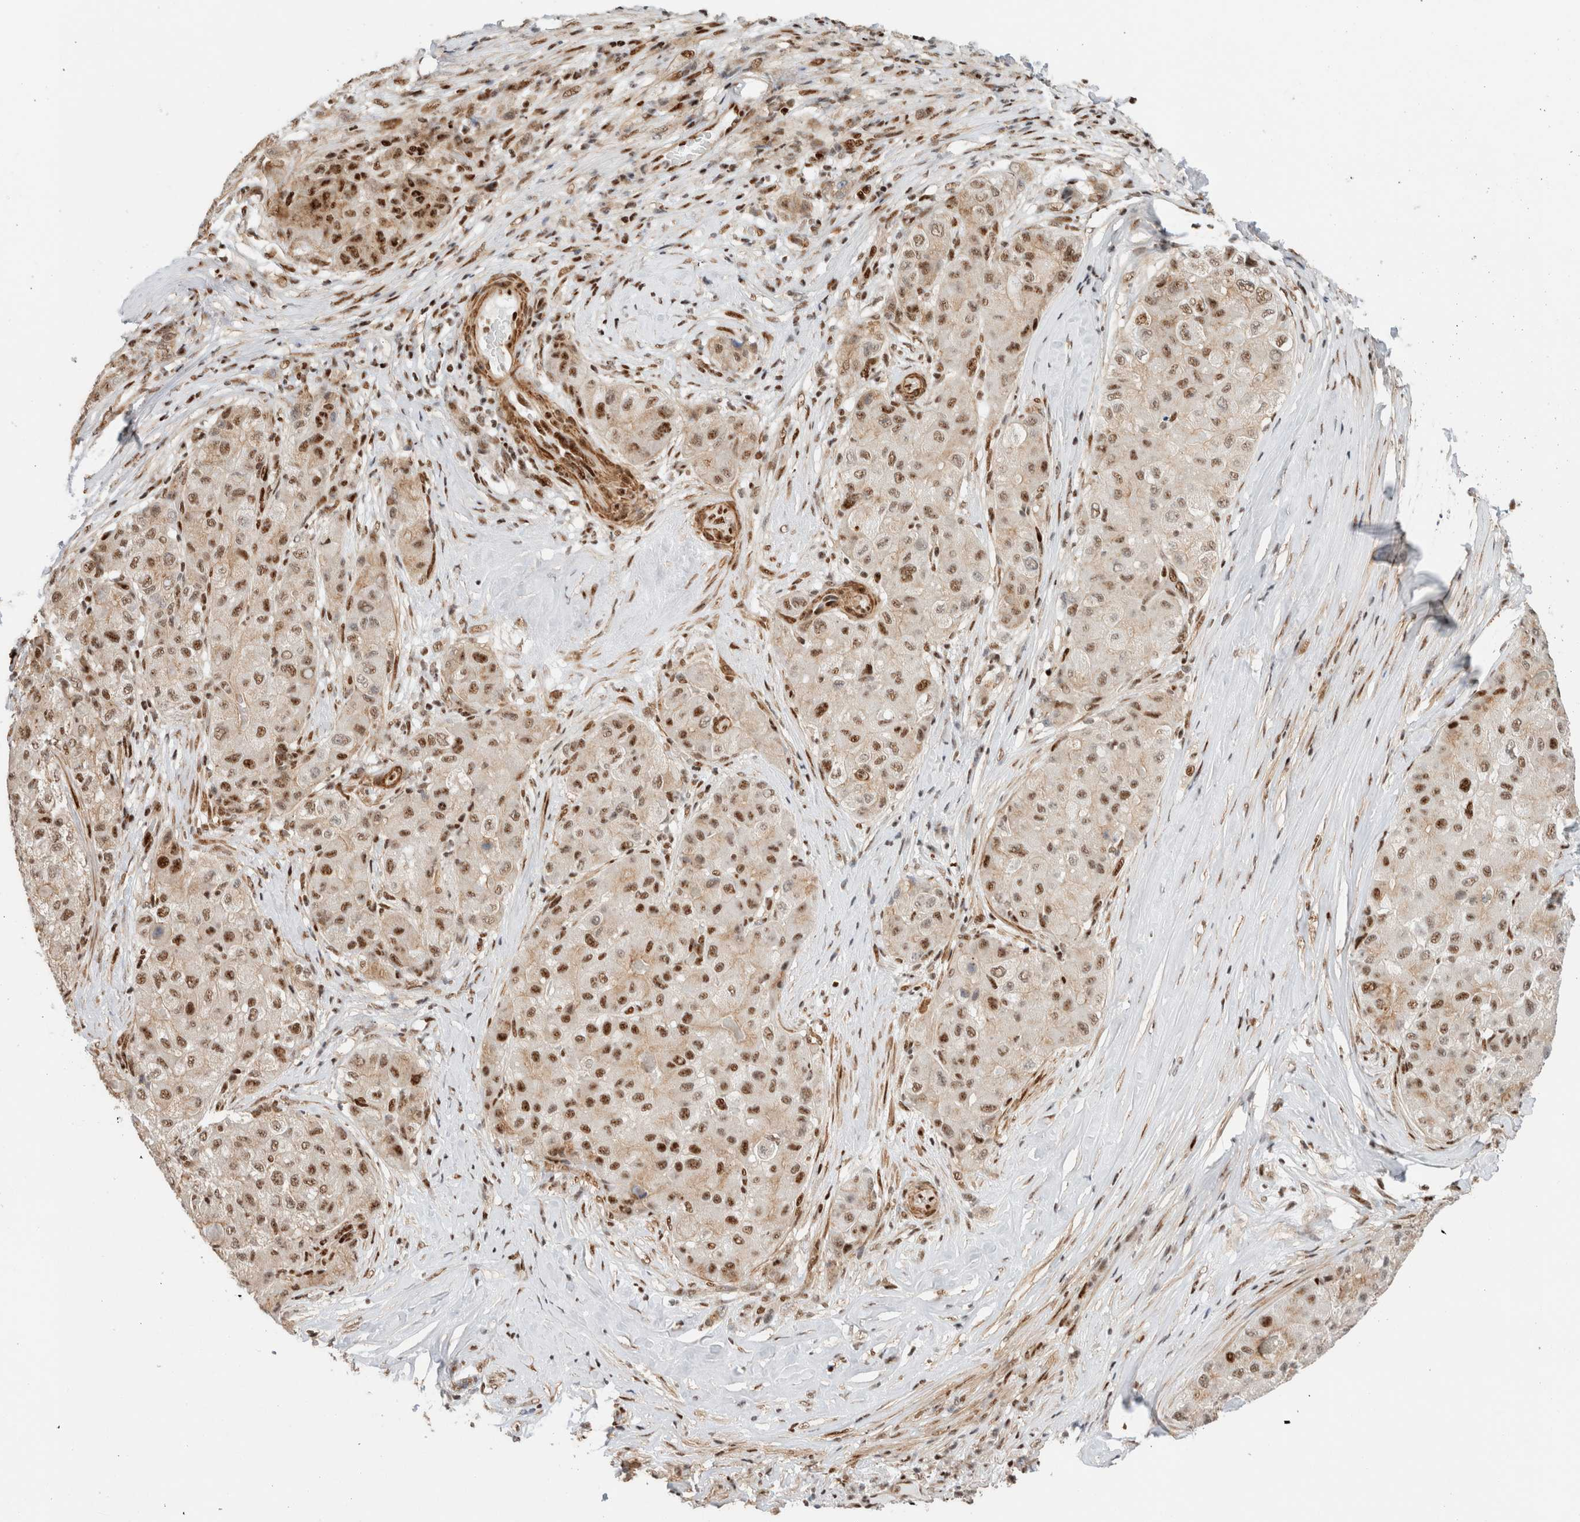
{"staining": {"intensity": "moderate", "quantity": ">75%", "location": "nuclear"}, "tissue": "liver cancer", "cell_type": "Tumor cells", "image_type": "cancer", "snomed": [{"axis": "morphology", "description": "Carcinoma, Hepatocellular, NOS"}, {"axis": "topography", "description": "Liver"}], "caption": "Immunohistochemistry (IHC) (DAB) staining of hepatocellular carcinoma (liver) shows moderate nuclear protein expression in about >75% of tumor cells.", "gene": "ID3", "patient": {"sex": "male", "age": 80}}